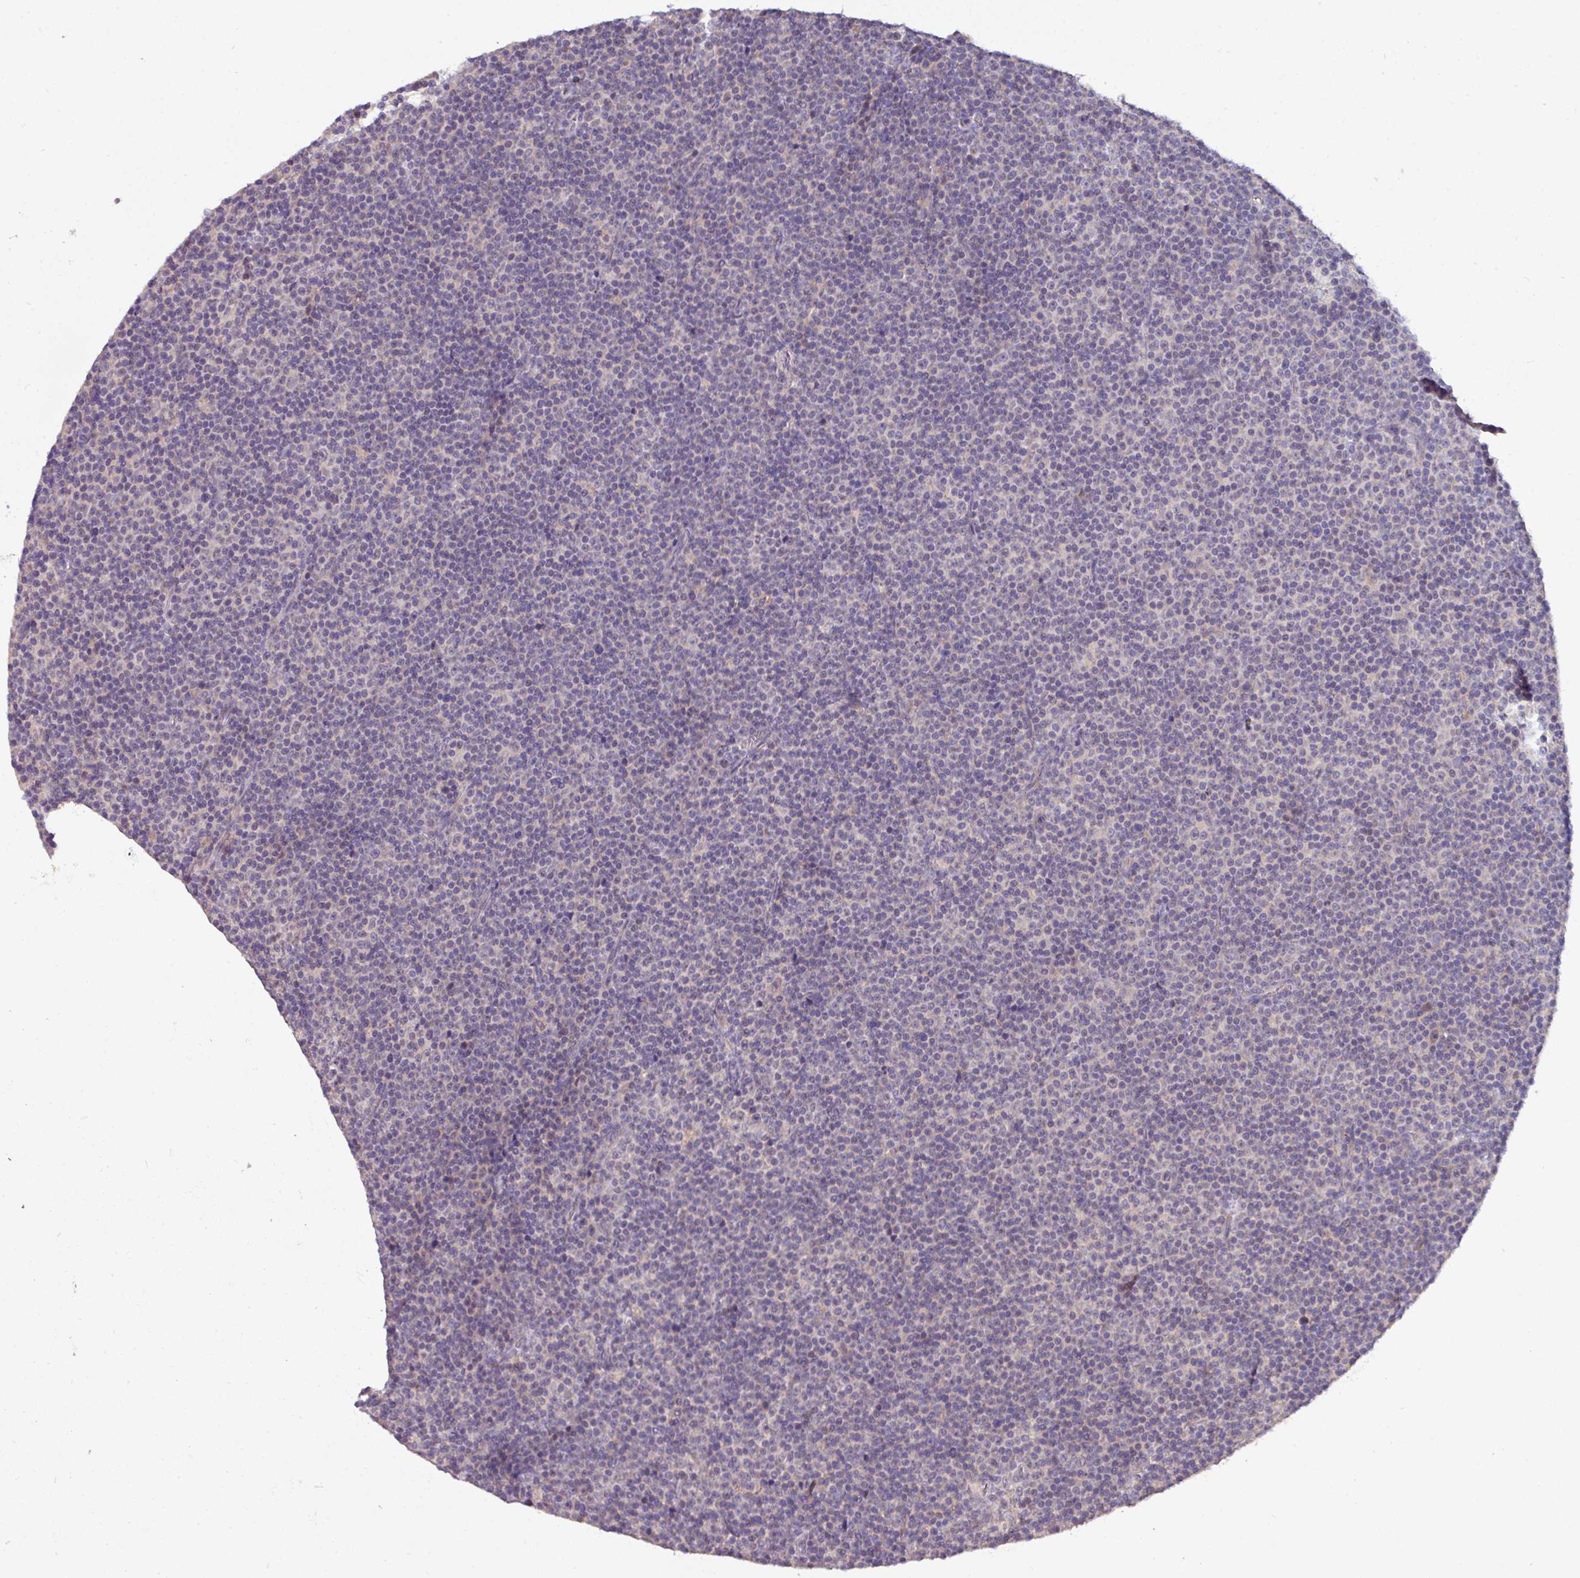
{"staining": {"intensity": "negative", "quantity": "none", "location": "none"}, "tissue": "lymphoma", "cell_type": "Tumor cells", "image_type": "cancer", "snomed": [{"axis": "morphology", "description": "Malignant lymphoma, non-Hodgkin's type, Low grade"}, {"axis": "topography", "description": "Lymph node"}], "caption": "Tumor cells are negative for protein expression in human malignant lymphoma, non-Hodgkin's type (low-grade). (Brightfield microscopy of DAB (3,3'-diaminobenzidine) immunohistochemistry (IHC) at high magnification).", "gene": "AEBP2", "patient": {"sex": "female", "age": 67}}